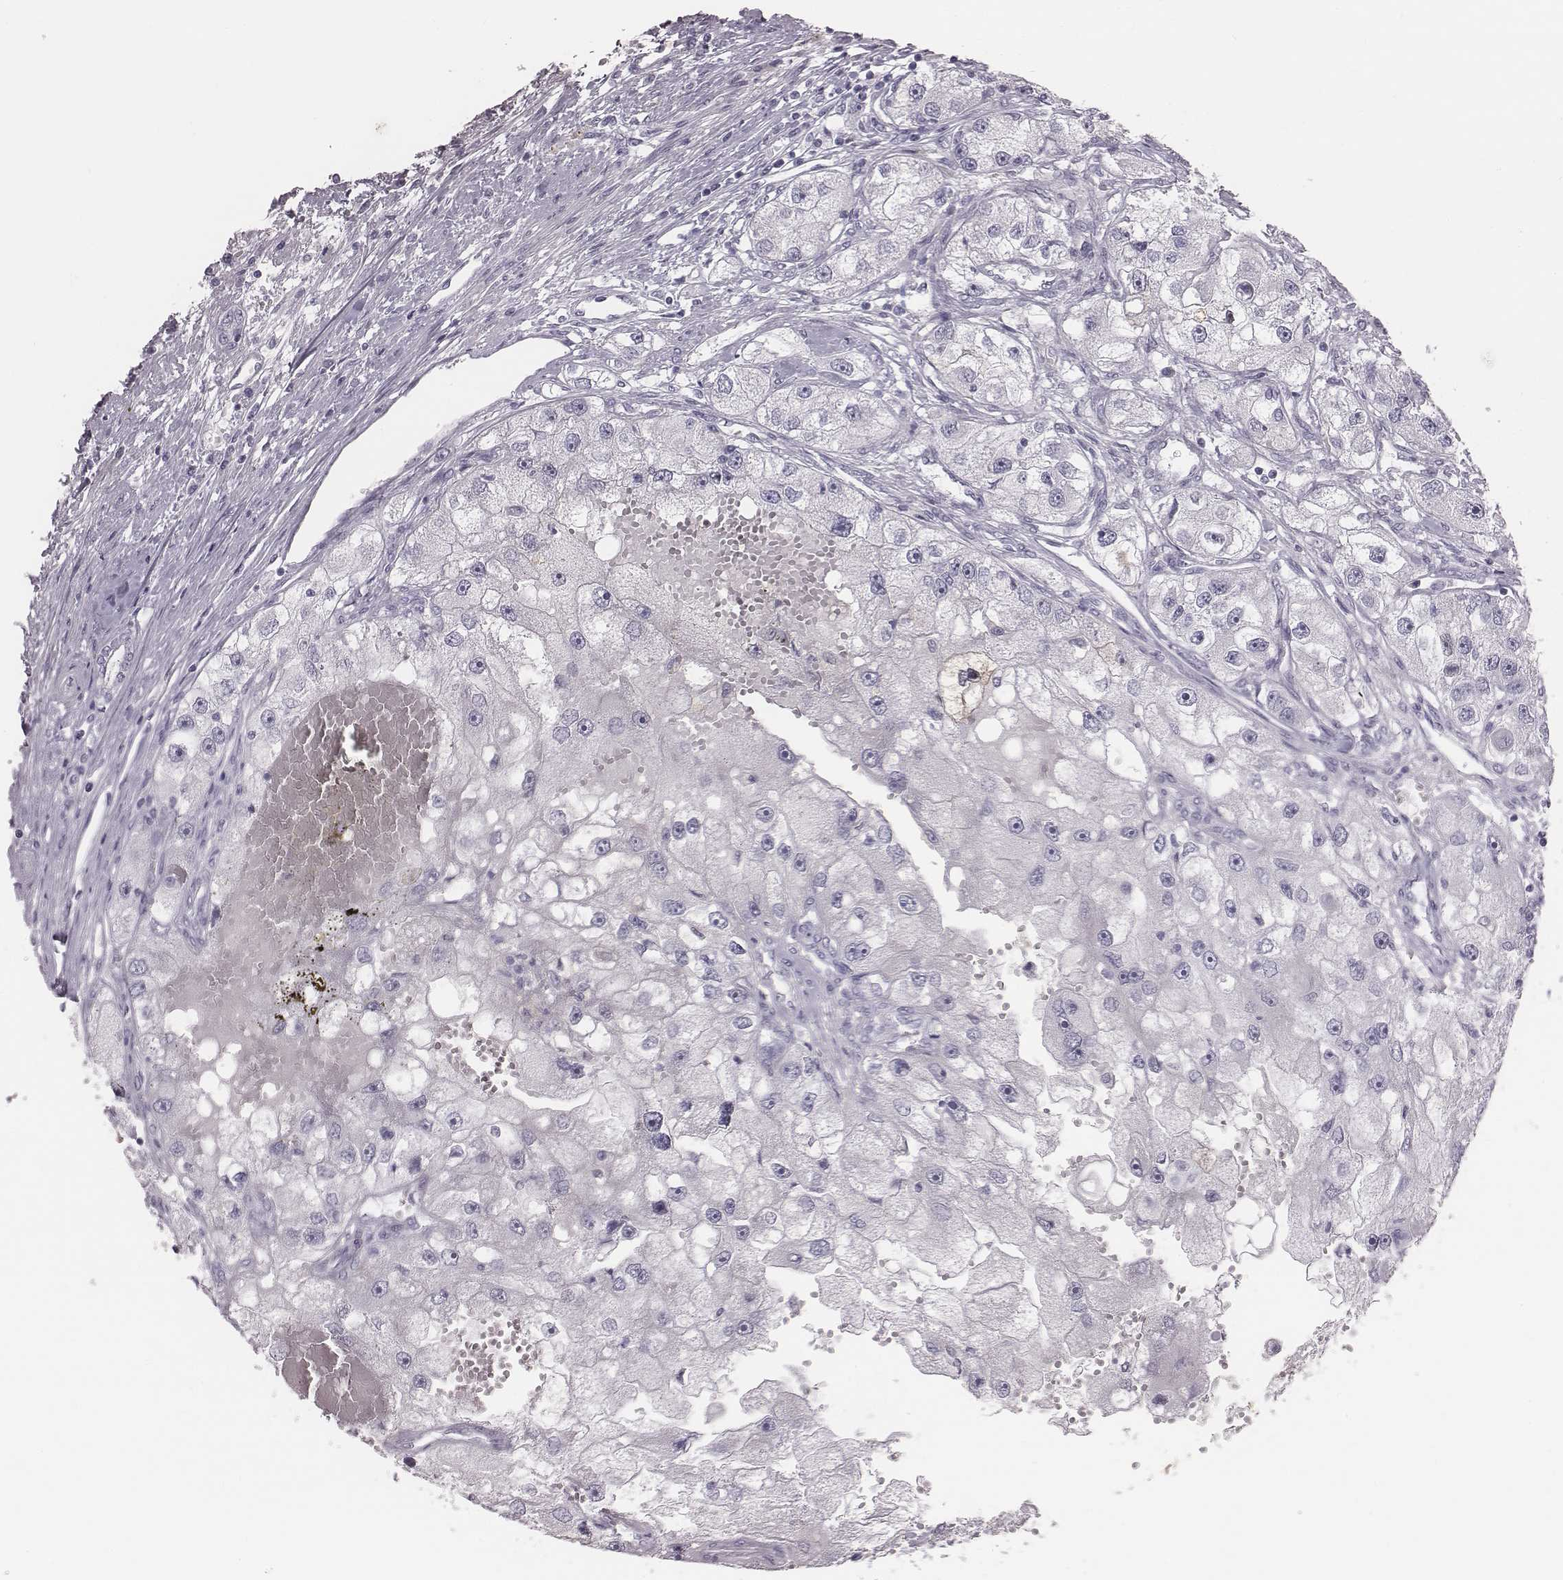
{"staining": {"intensity": "negative", "quantity": "none", "location": "none"}, "tissue": "renal cancer", "cell_type": "Tumor cells", "image_type": "cancer", "snomed": [{"axis": "morphology", "description": "Adenocarcinoma, NOS"}, {"axis": "topography", "description": "Kidney"}], "caption": "This is an immunohistochemistry image of human renal cancer (adenocarcinoma). There is no expression in tumor cells.", "gene": "C6orf58", "patient": {"sex": "male", "age": 63}}